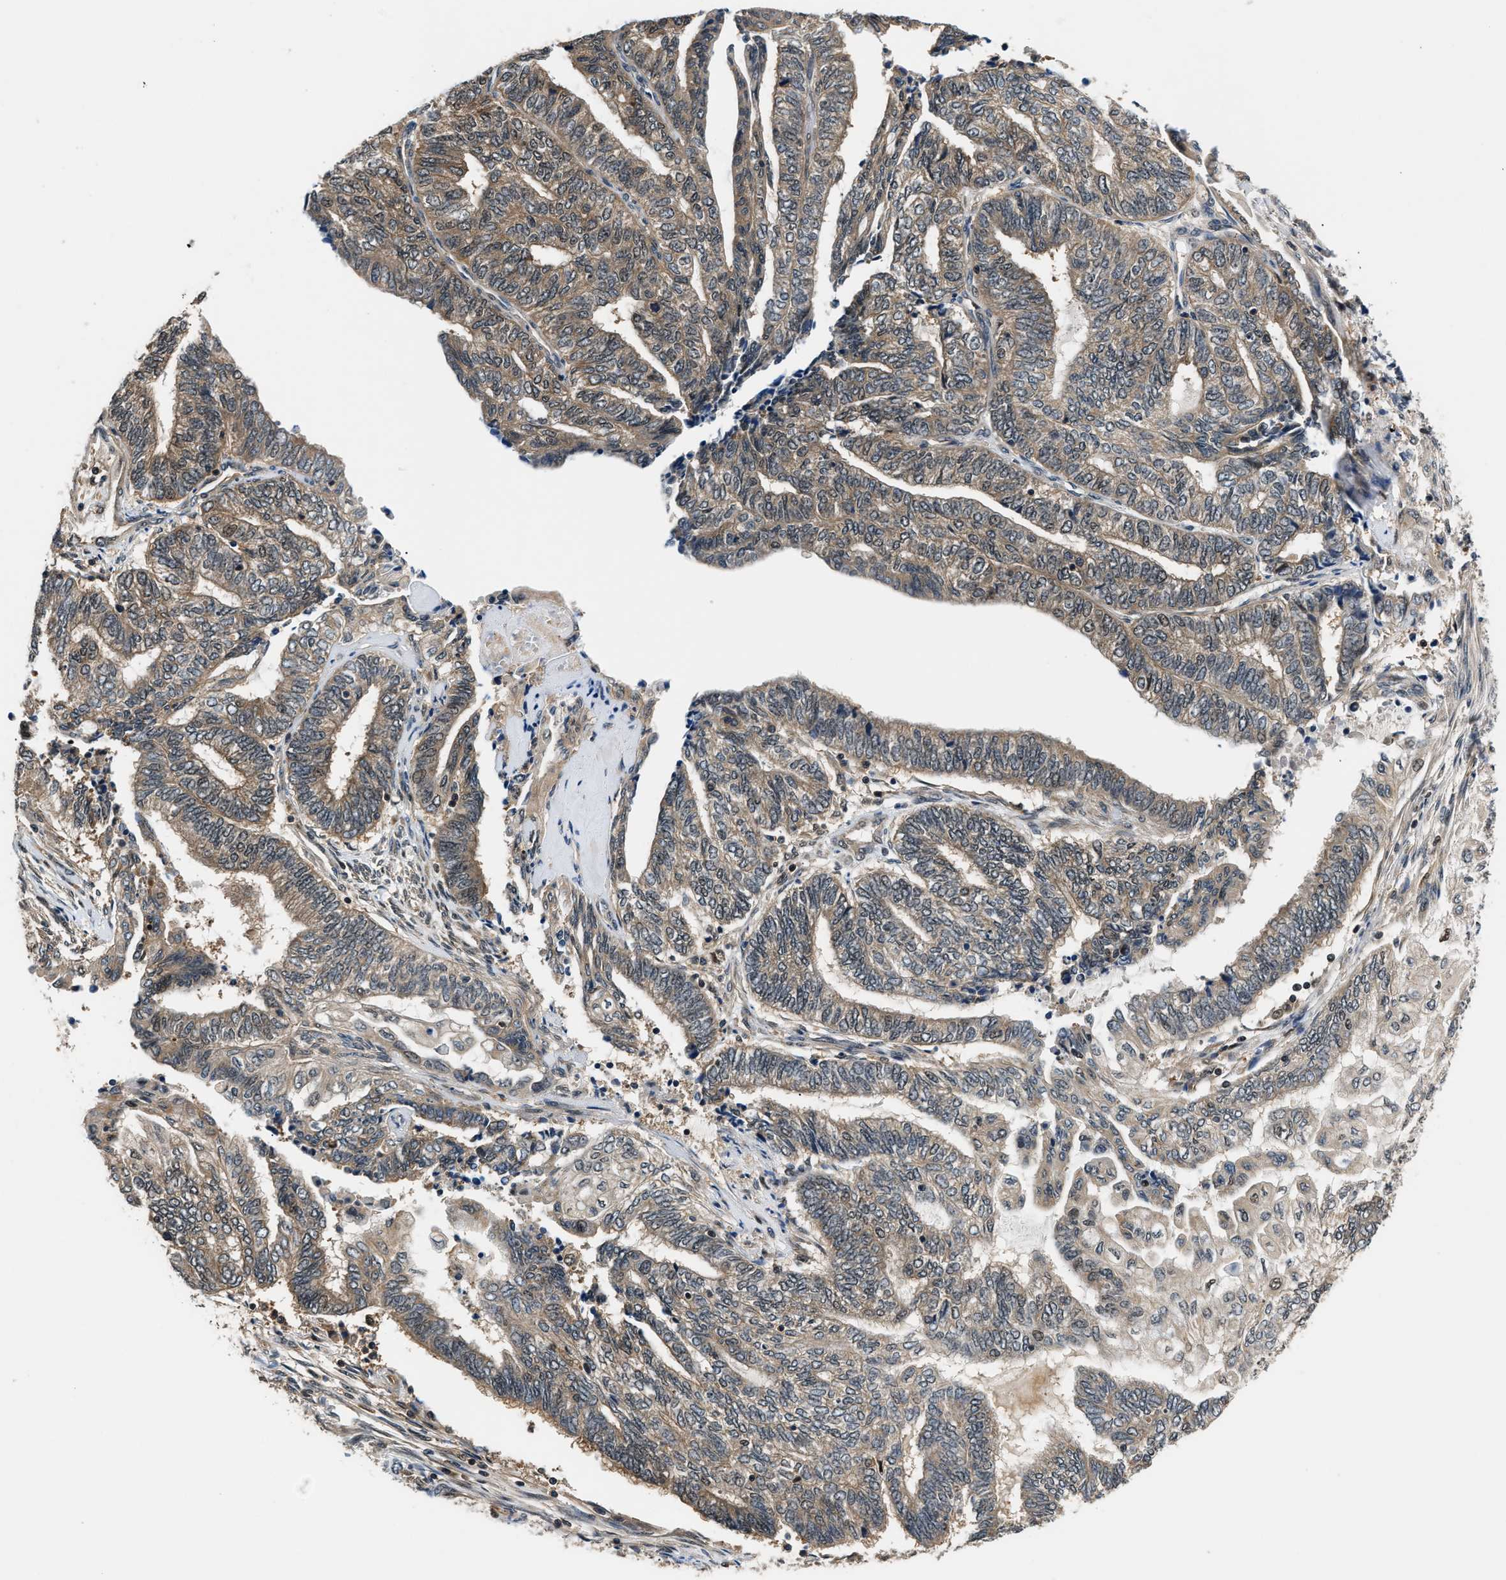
{"staining": {"intensity": "weak", "quantity": ">75%", "location": "cytoplasmic/membranous"}, "tissue": "endometrial cancer", "cell_type": "Tumor cells", "image_type": "cancer", "snomed": [{"axis": "morphology", "description": "Adenocarcinoma, NOS"}, {"axis": "topography", "description": "Uterus"}, {"axis": "topography", "description": "Endometrium"}], "caption": "Weak cytoplasmic/membranous positivity for a protein is present in about >75% of tumor cells of endometrial adenocarcinoma using immunohistochemistry (IHC).", "gene": "TUT7", "patient": {"sex": "female", "age": 70}}